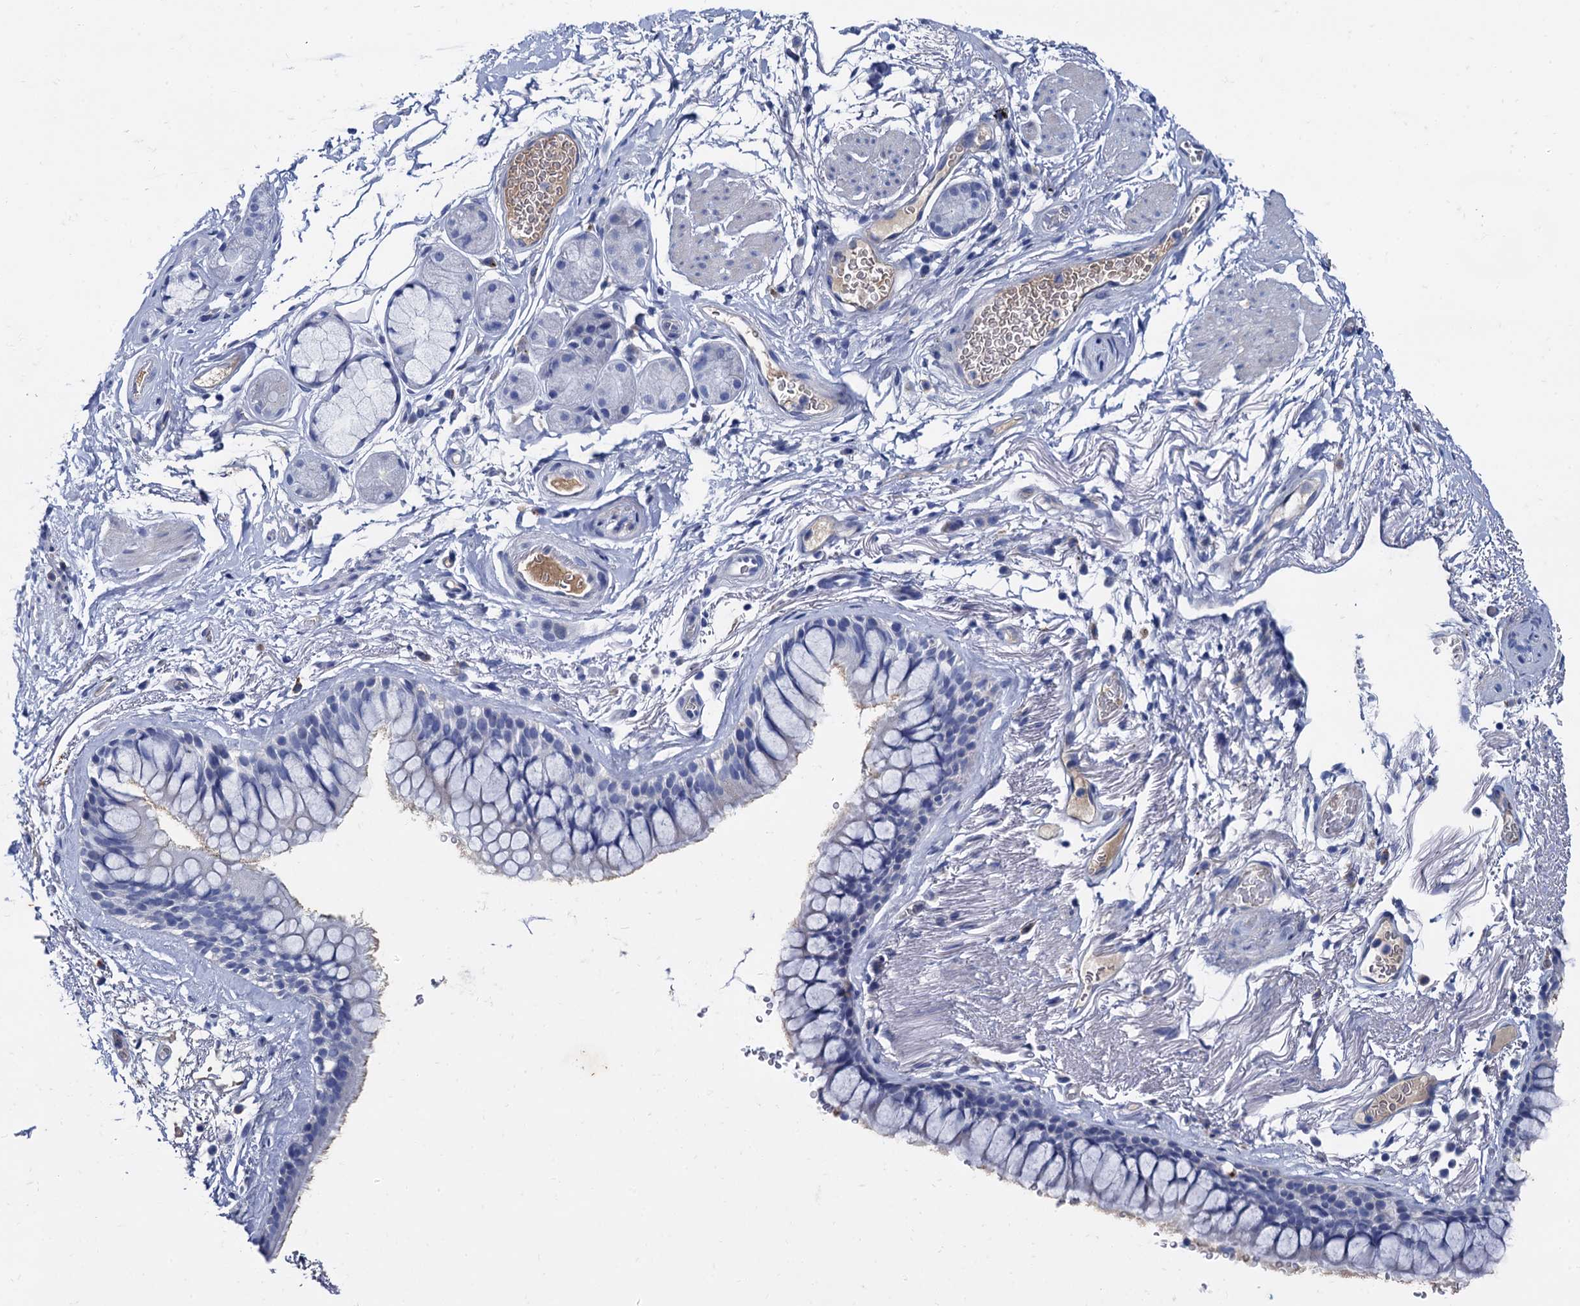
{"staining": {"intensity": "negative", "quantity": "none", "location": "none"}, "tissue": "bronchus", "cell_type": "Respiratory epithelial cells", "image_type": "normal", "snomed": [{"axis": "morphology", "description": "Normal tissue, NOS"}, {"axis": "topography", "description": "Cartilage tissue"}], "caption": "A high-resolution histopathology image shows immunohistochemistry staining of unremarkable bronchus, which demonstrates no significant staining in respiratory epithelial cells. (Brightfield microscopy of DAB immunohistochemistry at high magnification).", "gene": "TMEM72", "patient": {"sex": "male", "age": 63}}